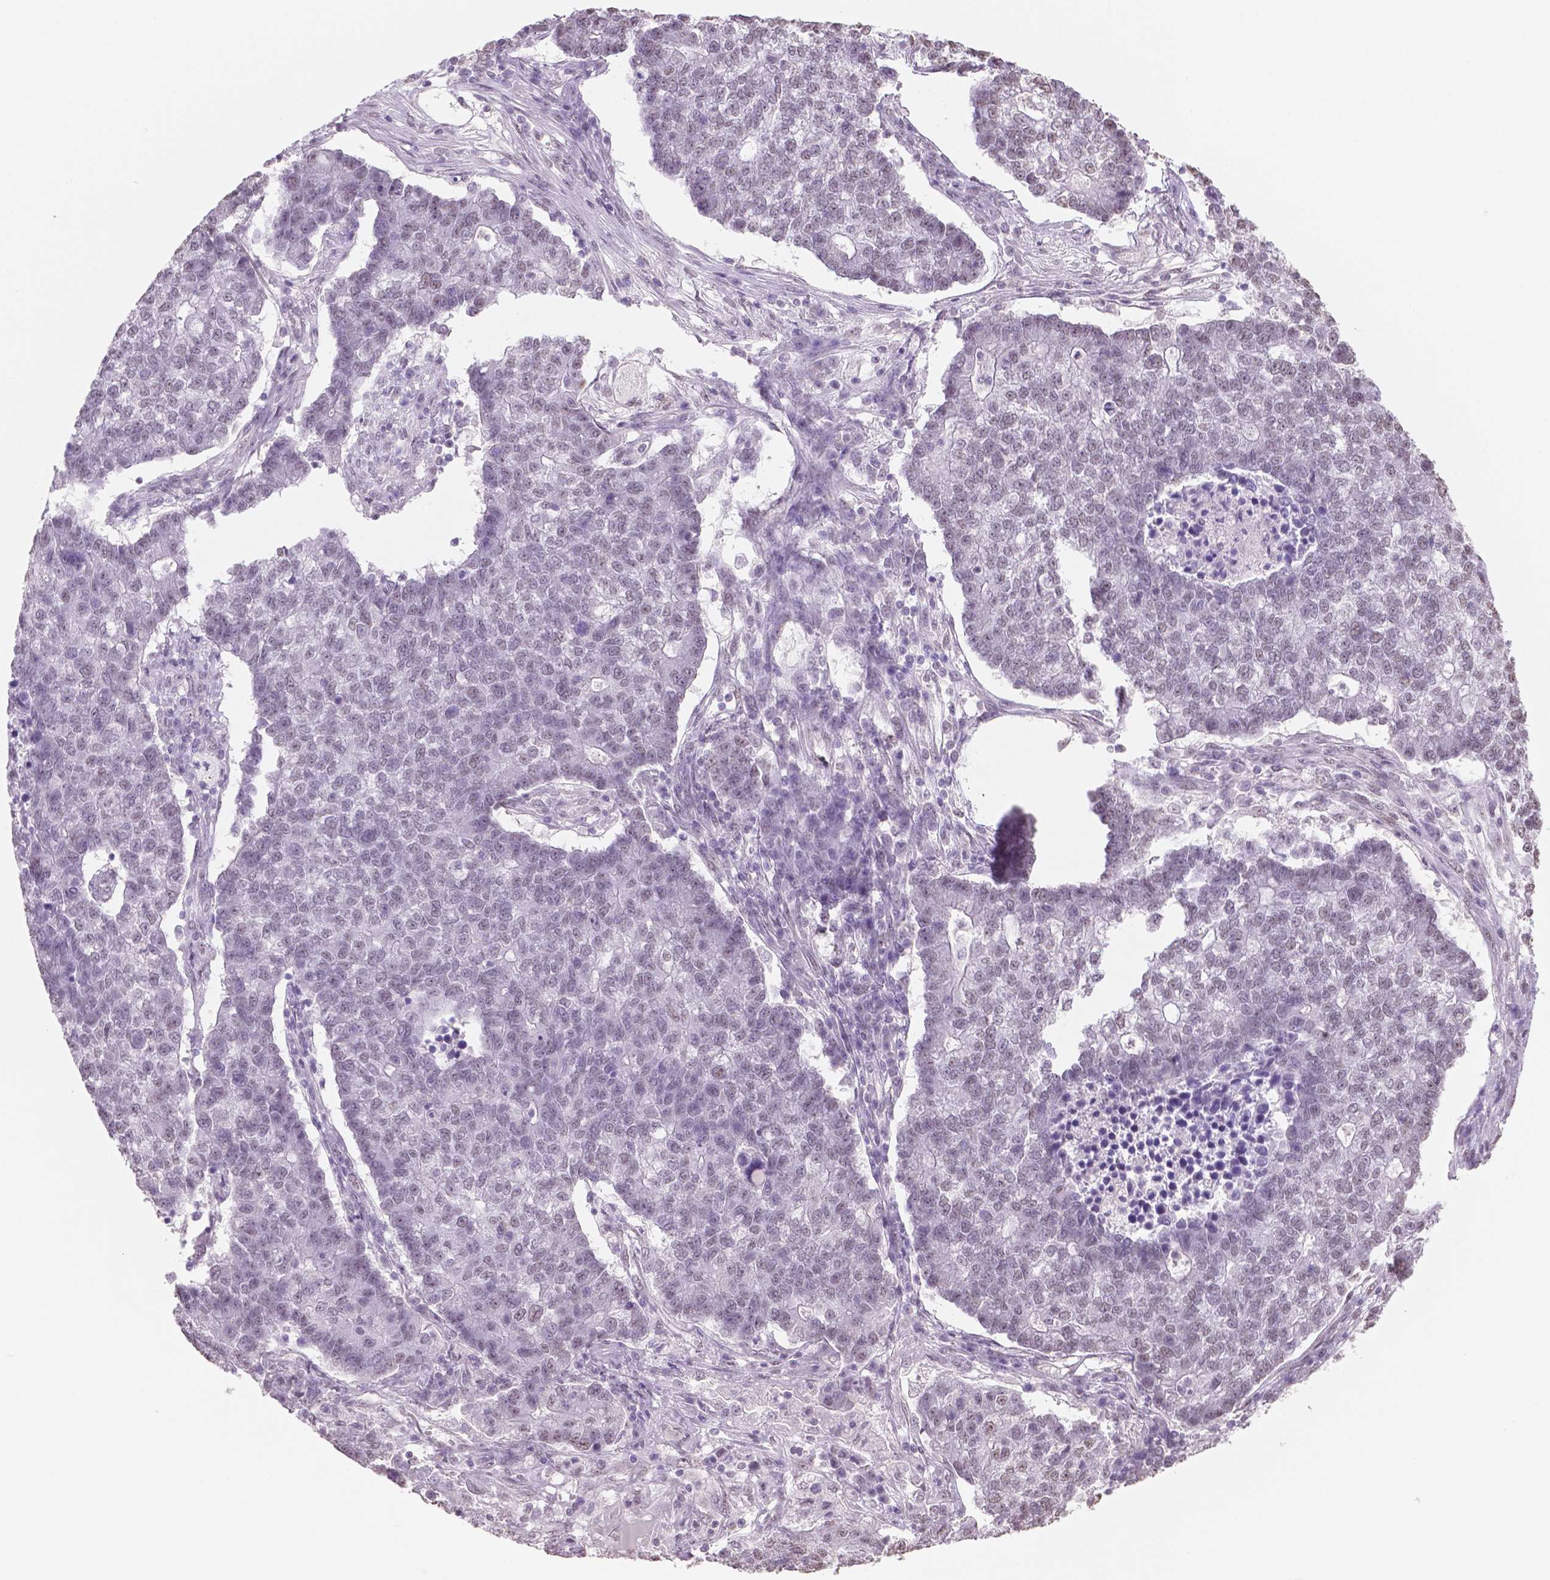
{"staining": {"intensity": "negative", "quantity": "none", "location": "none"}, "tissue": "lung cancer", "cell_type": "Tumor cells", "image_type": "cancer", "snomed": [{"axis": "morphology", "description": "Adenocarcinoma, NOS"}, {"axis": "topography", "description": "Lung"}], "caption": "Human lung adenocarcinoma stained for a protein using immunohistochemistry displays no positivity in tumor cells.", "gene": "IGF2BP1", "patient": {"sex": "male", "age": 57}}